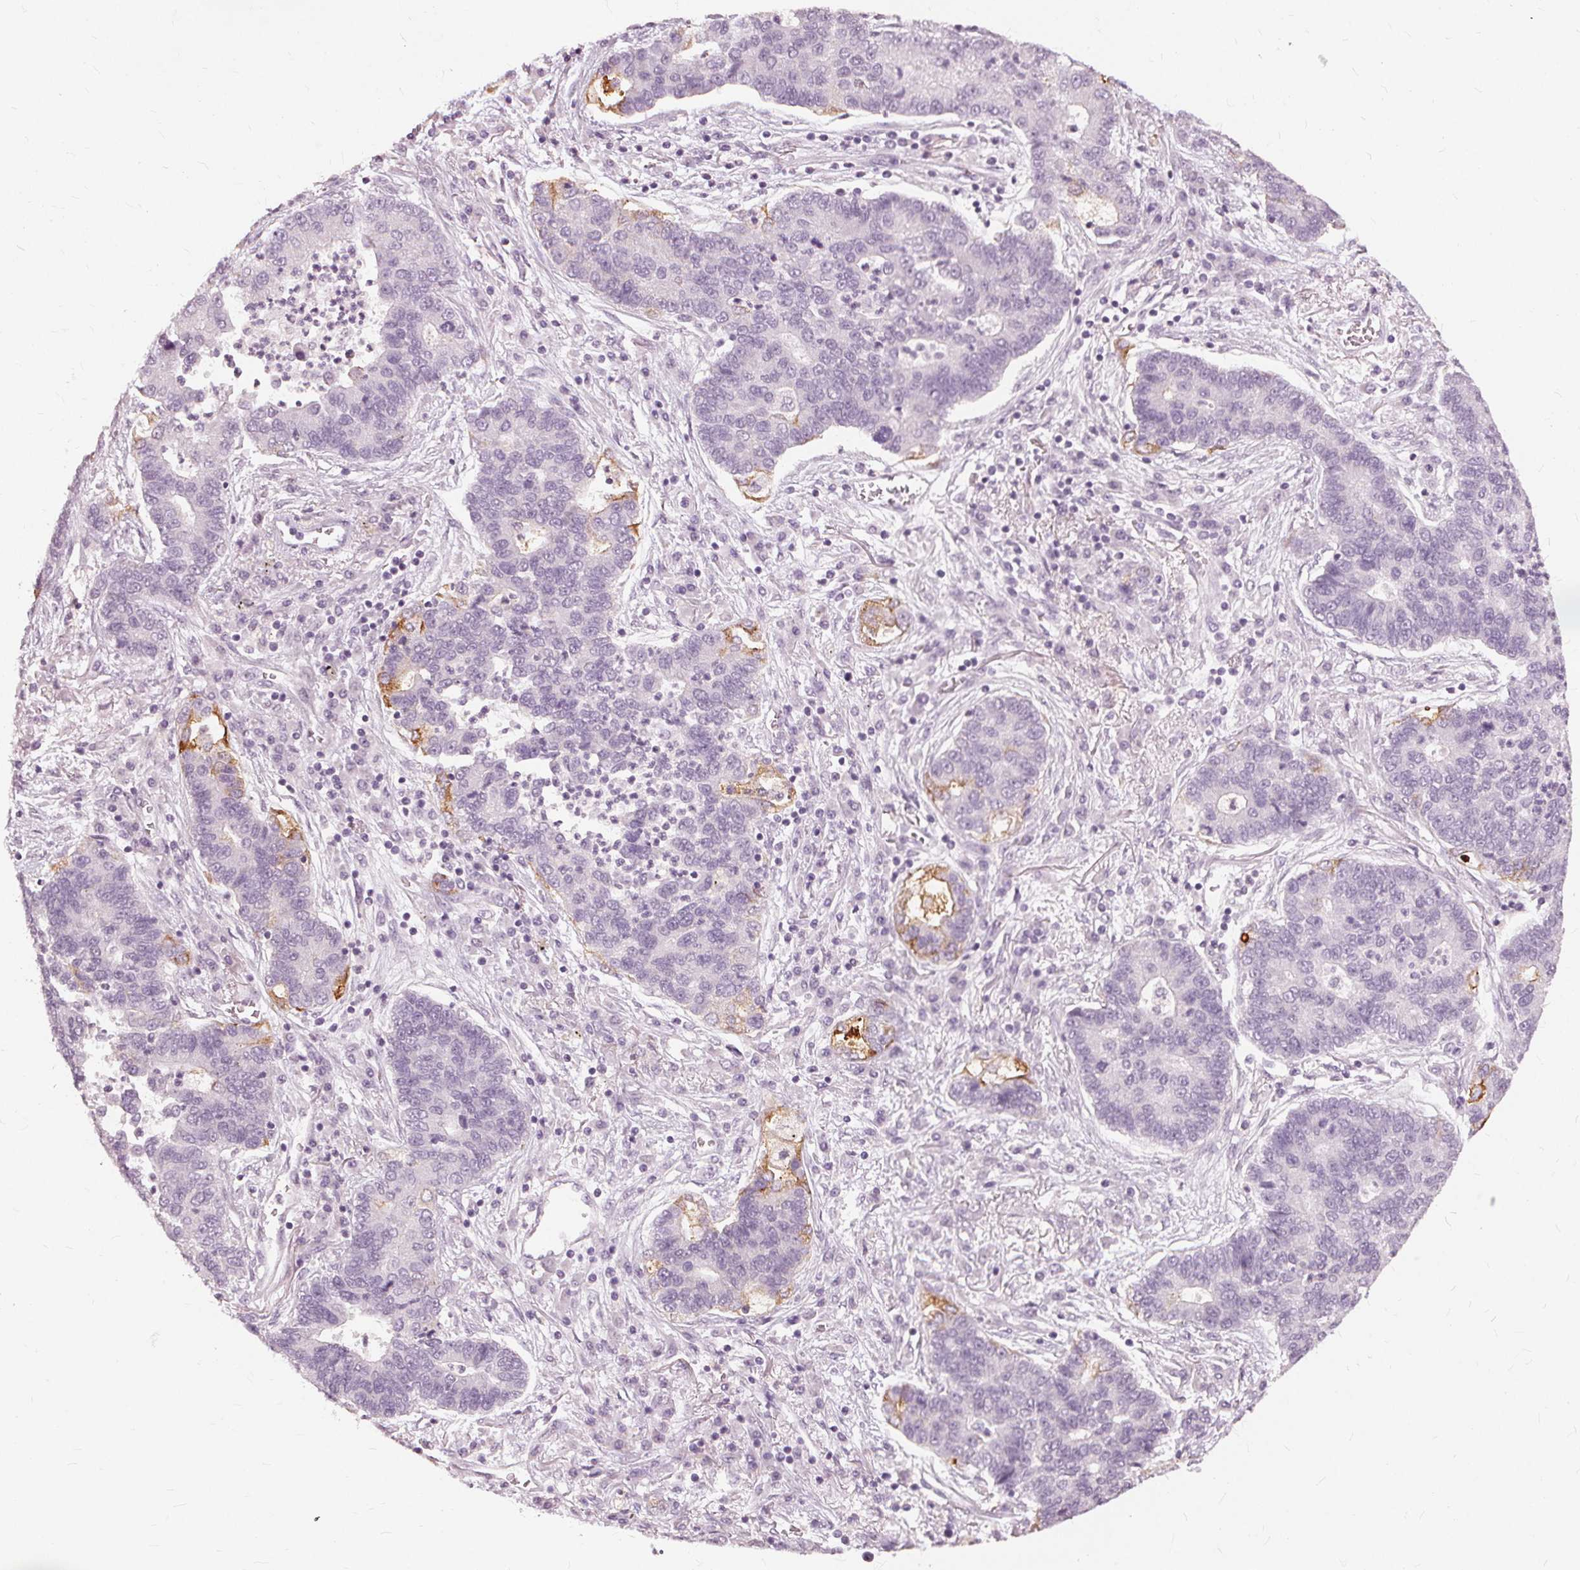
{"staining": {"intensity": "negative", "quantity": "none", "location": "none"}, "tissue": "lung cancer", "cell_type": "Tumor cells", "image_type": "cancer", "snomed": [{"axis": "morphology", "description": "Adenocarcinoma, NOS"}, {"axis": "topography", "description": "Lung"}], "caption": "Tumor cells show no significant protein positivity in lung cancer. The staining was performed using DAB to visualize the protein expression in brown, while the nuclei were stained in blue with hematoxylin (Magnification: 20x).", "gene": "SFTPD", "patient": {"sex": "female", "age": 57}}